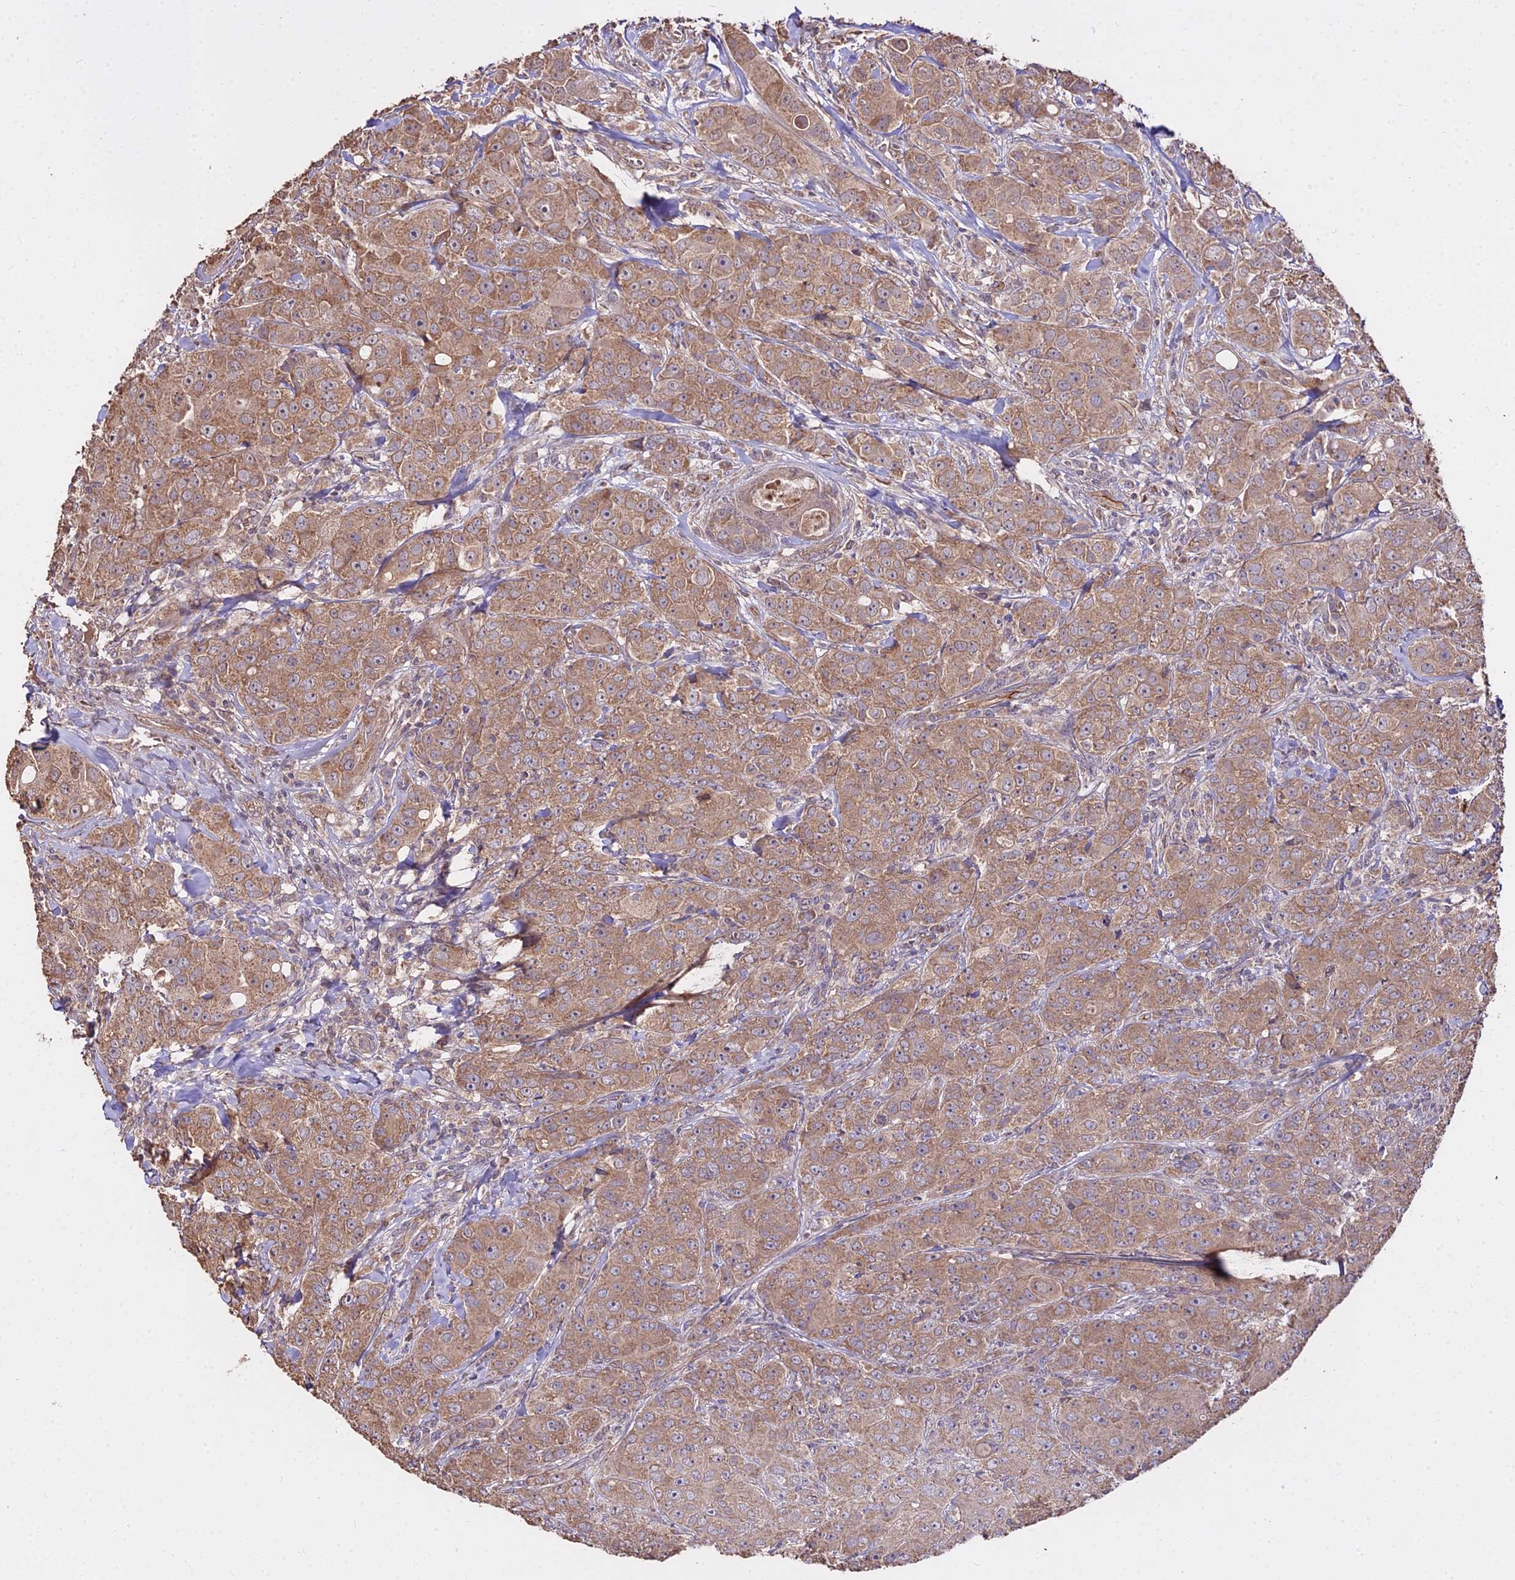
{"staining": {"intensity": "moderate", "quantity": ">75%", "location": "cytoplasmic/membranous"}, "tissue": "breast cancer", "cell_type": "Tumor cells", "image_type": "cancer", "snomed": [{"axis": "morphology", "description": "Duct carcinoma"}, {"axis": "topography", "description": "Breast"}], "caption": "Immunohistochemistry image of neoplastic tissue: breast cancer (intraductal carcinoma) stained using IHC reveals medium levels of moderate protein expression localized specifically in the cytoplasmic/membranous of tumor cells, appearing as a cytoplasmic/membranous brown color.", "gene": "METTL13", "patient": {"sex": "female", "age": 43}}